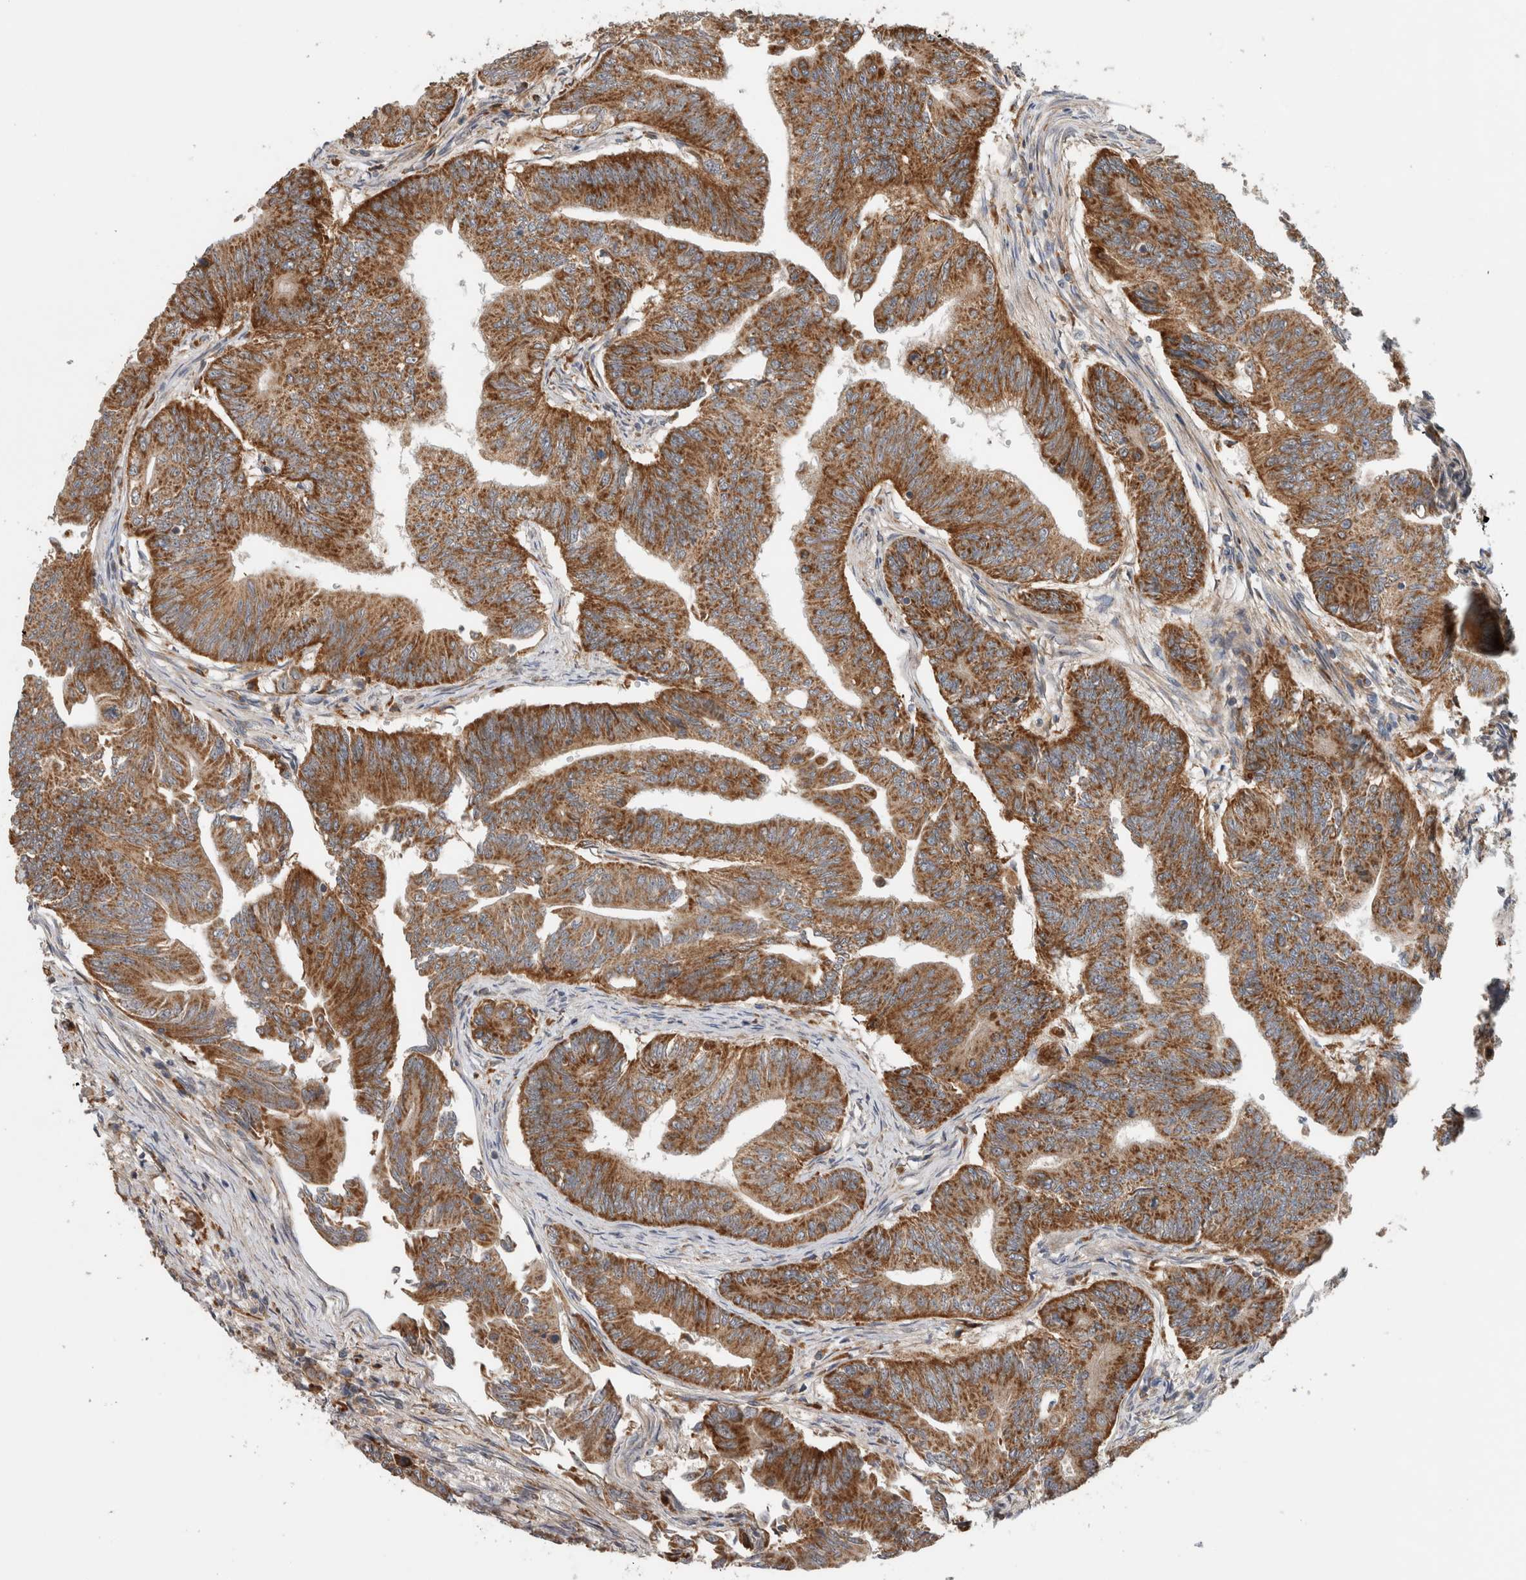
{"staining": {"intensity": "moderate", "quantity": ">75%", "location": "cytoplasmic/membranous"}, "tissue": "colorectal cancer", "cell_type": "Tumor cells", "image_type": "cancer", "snomed": [{"axis": "morphology", "description": "Adenoma, NOS"}, {"axis": "morphology", "description": "Adenocarcinoma, NOS"}, {"axis": "topography", "description": "Colon"}], "caption": "Colorectal cancer stained with a brown dye shows moderate cytoplasmic/membranous positive expression in approximately >75% of tumor cells.", "gene": "ADGRL3", "patient": {"sex": "male", "age": 79}}